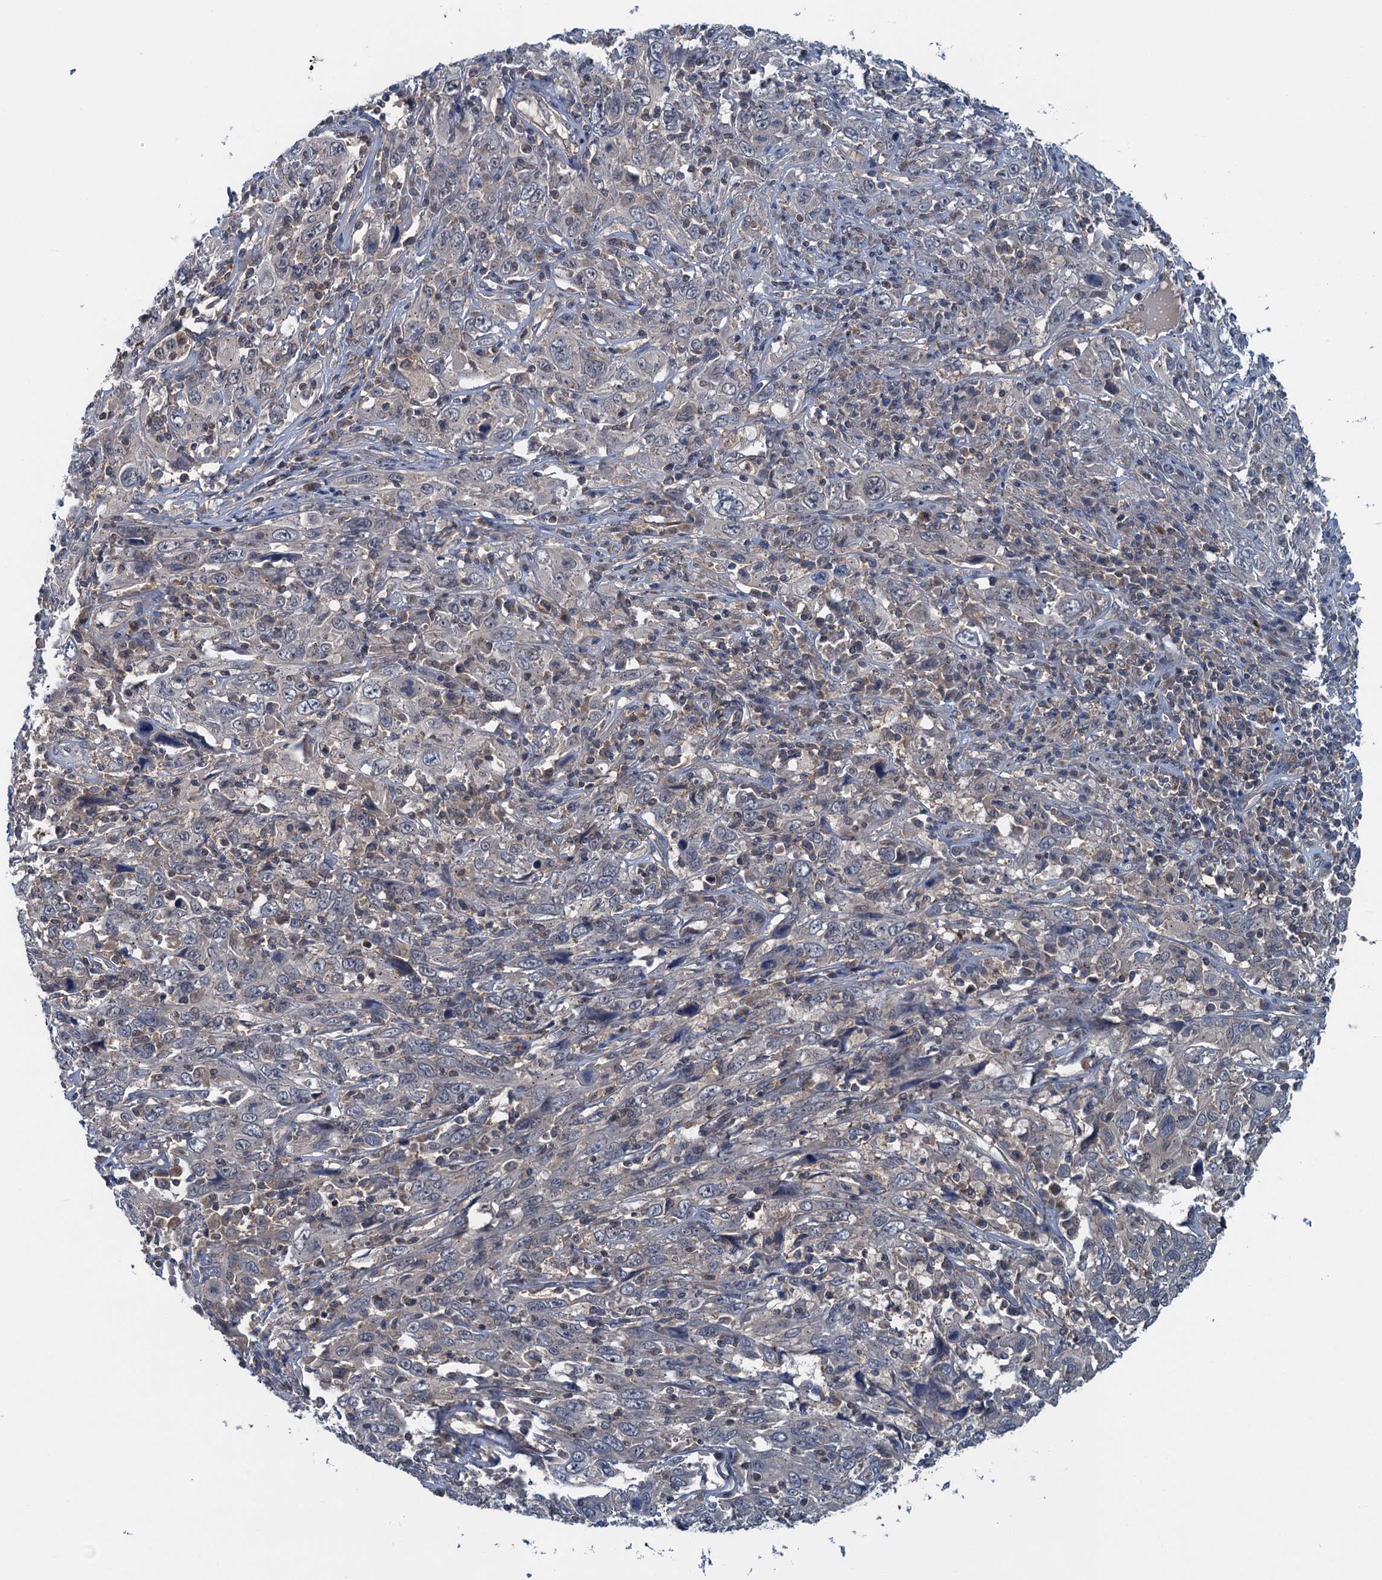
{"staining": {"intensity": "negative", "quantity": "none", "location": "none"}, "tissue": "cervical cancer", "cell_type": "Tumor cells", "image_type": "cancer", "snomed": [{"axis": "morphology", "description": "Squamous cell carcinoma, NOS"}, {"axis": "topography", "description": "Cervix"}], "caption": "Tumor cells are negative for protein expression in human squamous cell carcinoma (cervical).", "gene": "RNF165", "patient": {"sex": "female", "age": 46}}